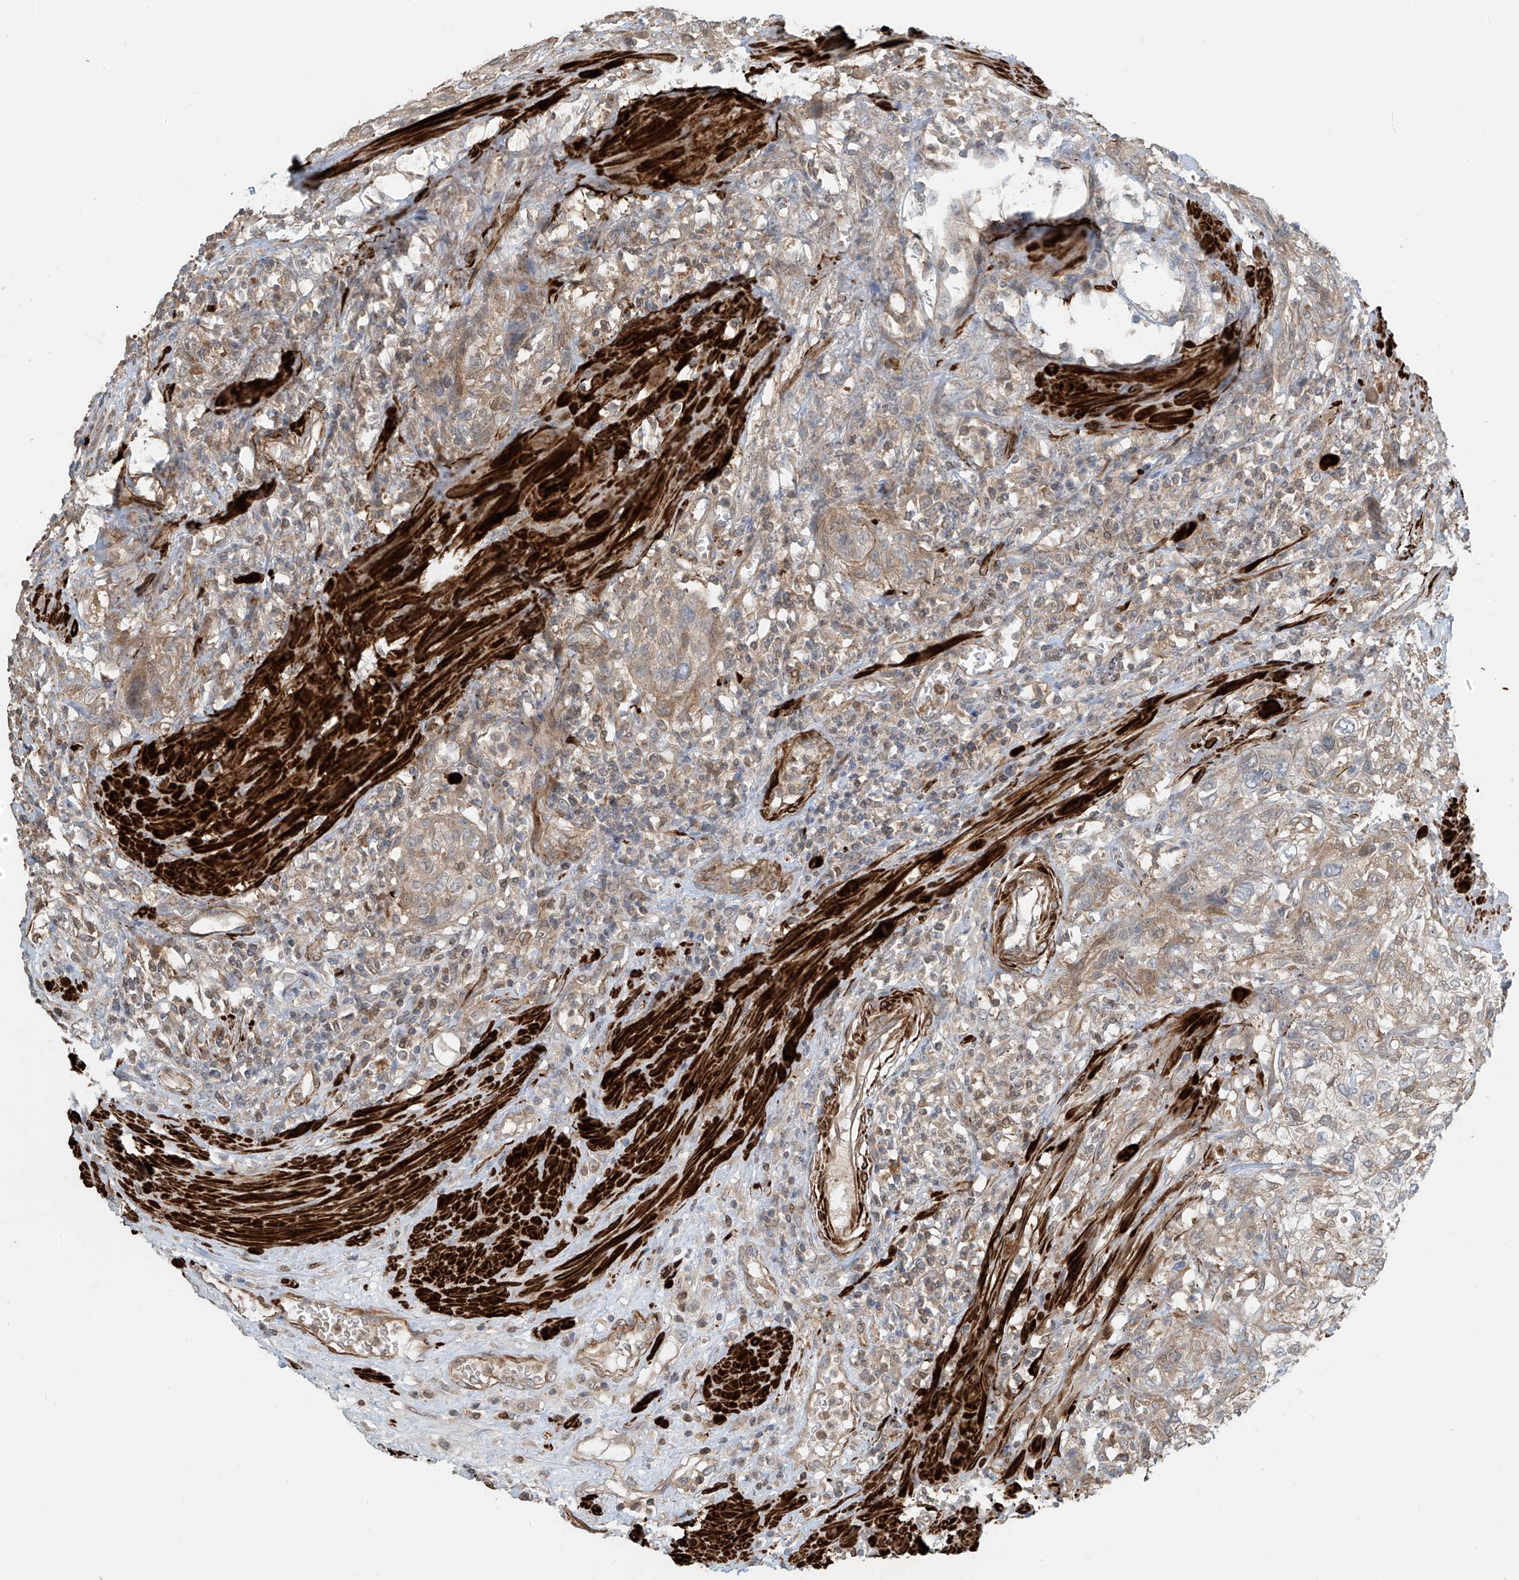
{"staining": {"intensity": "weak", "quantity": ">75%", "location": "cytoplasmic/membranous"}, "tissue": "urothelial cancer", "cell_type": "Tumor cells", "image_type": "cancer", "snomed": [{"axis": "morphology", "description": "Urothelial carcinoma, High grade"}, {"axis": "topography", "description": "Urinary bladder"}], "caption": "Immunohistochemistry of human high-grade urothelial carcinoma reveals low levels of weak cytoplasmic/membranous expression in approximately >75% of tumor cells.", "gene": "SH3BGRL3", "patient": {"sex": "male", "age": 35}}